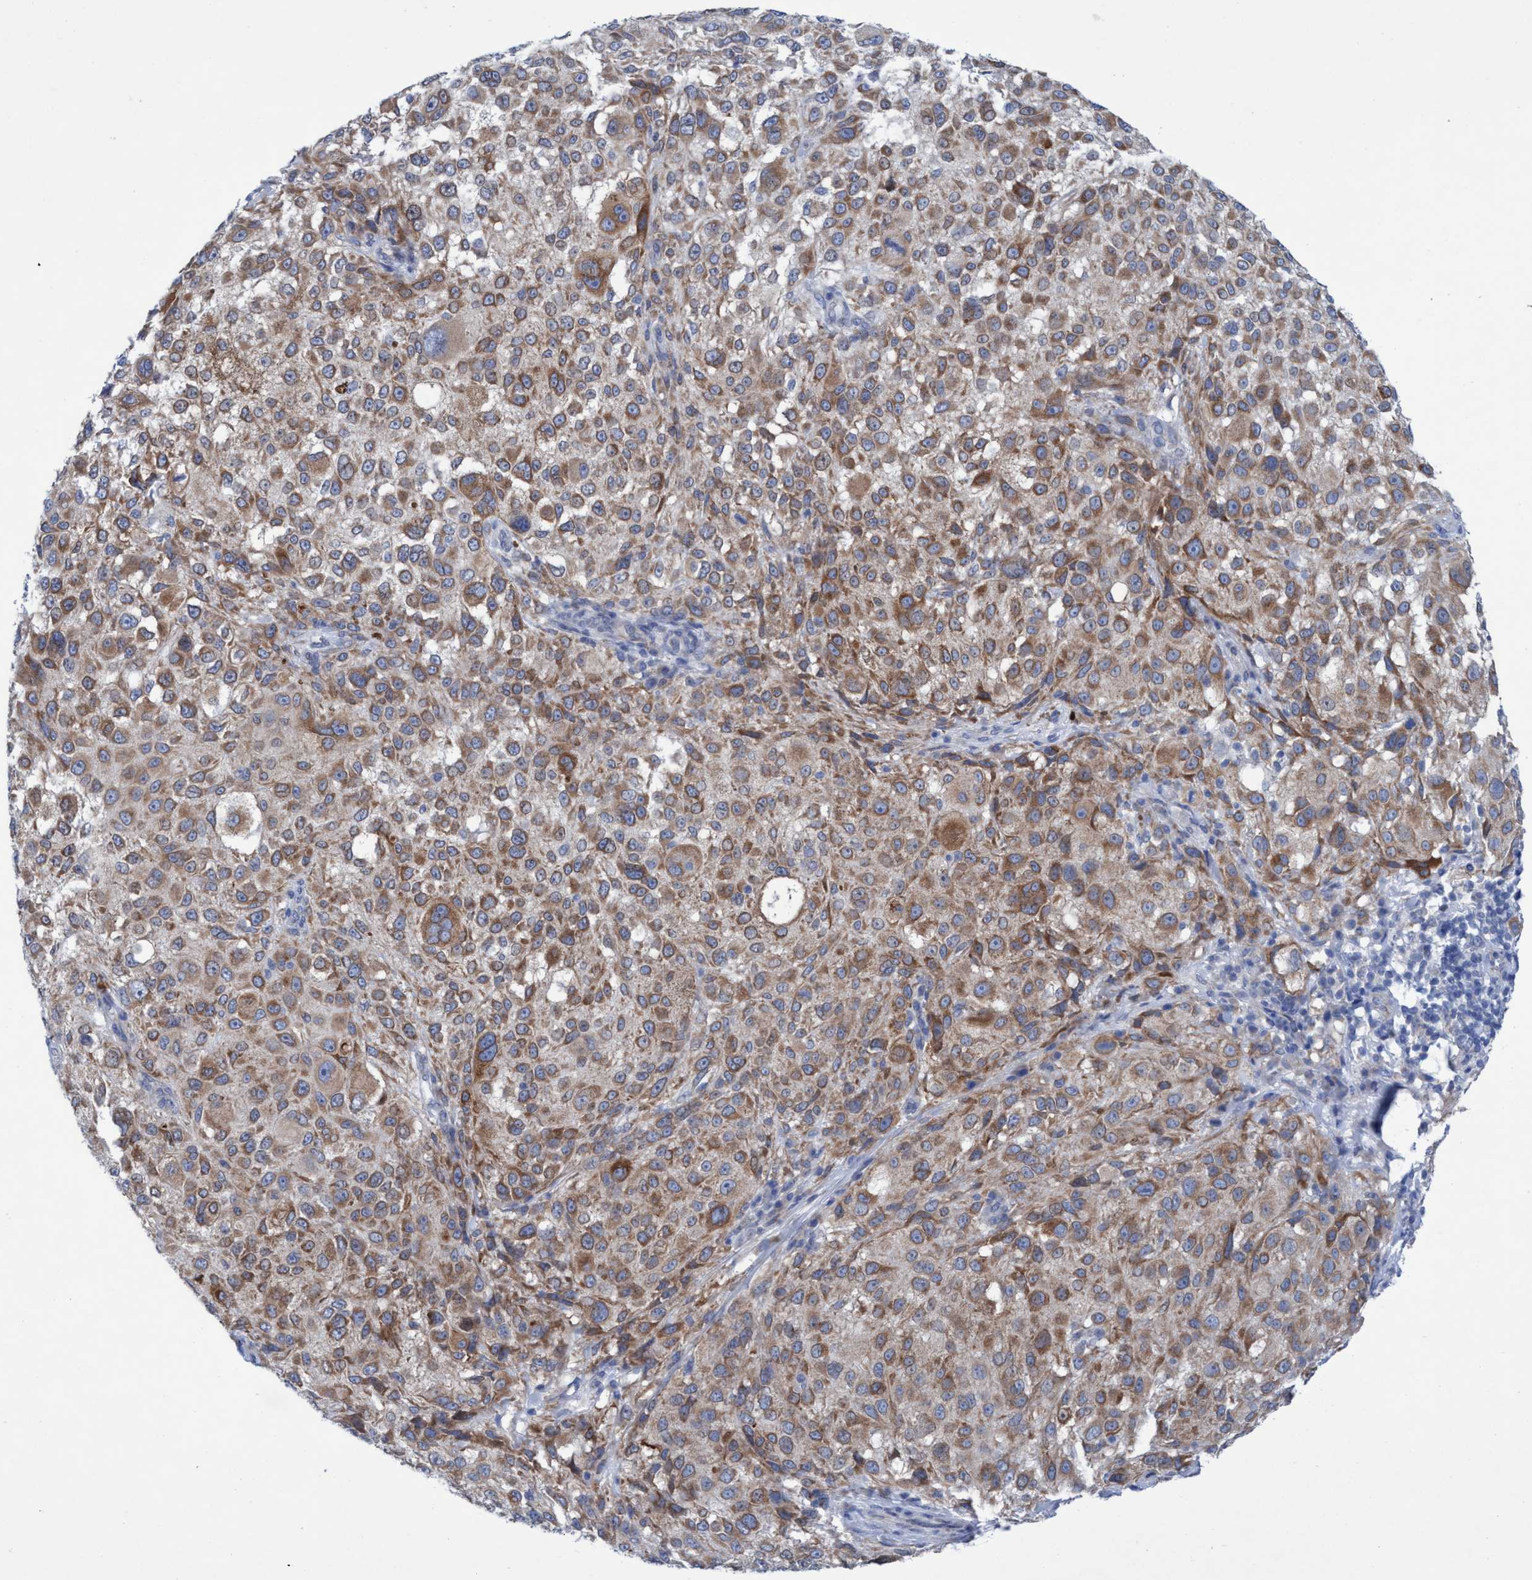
{"staining": {"intensity": "moderate", "quantity": ">75%", "location": "cytoplasmic/membranous"}, "tissue": "melanoma", "cell_type": "Tumor cells", "image_type": "cancer", "snomed": [{"axis": "morphology", "description": "Necrosis, NOS"}, {"axis": "morphology", "description": "Malignant melanoma, NOS"}, {"axis": "topography", "description": "Skin"}], "caption": "Immunohistochemical staining of melanoma demonstrates medium levels of moderate cytoplasmic/membranous protein positivity in about >75% of tumor cells. (Brightfield microscopy of DAB IHC at high magnification).", "gene": "RSAD1", "patient": {"sex": "female", "age": 87}}